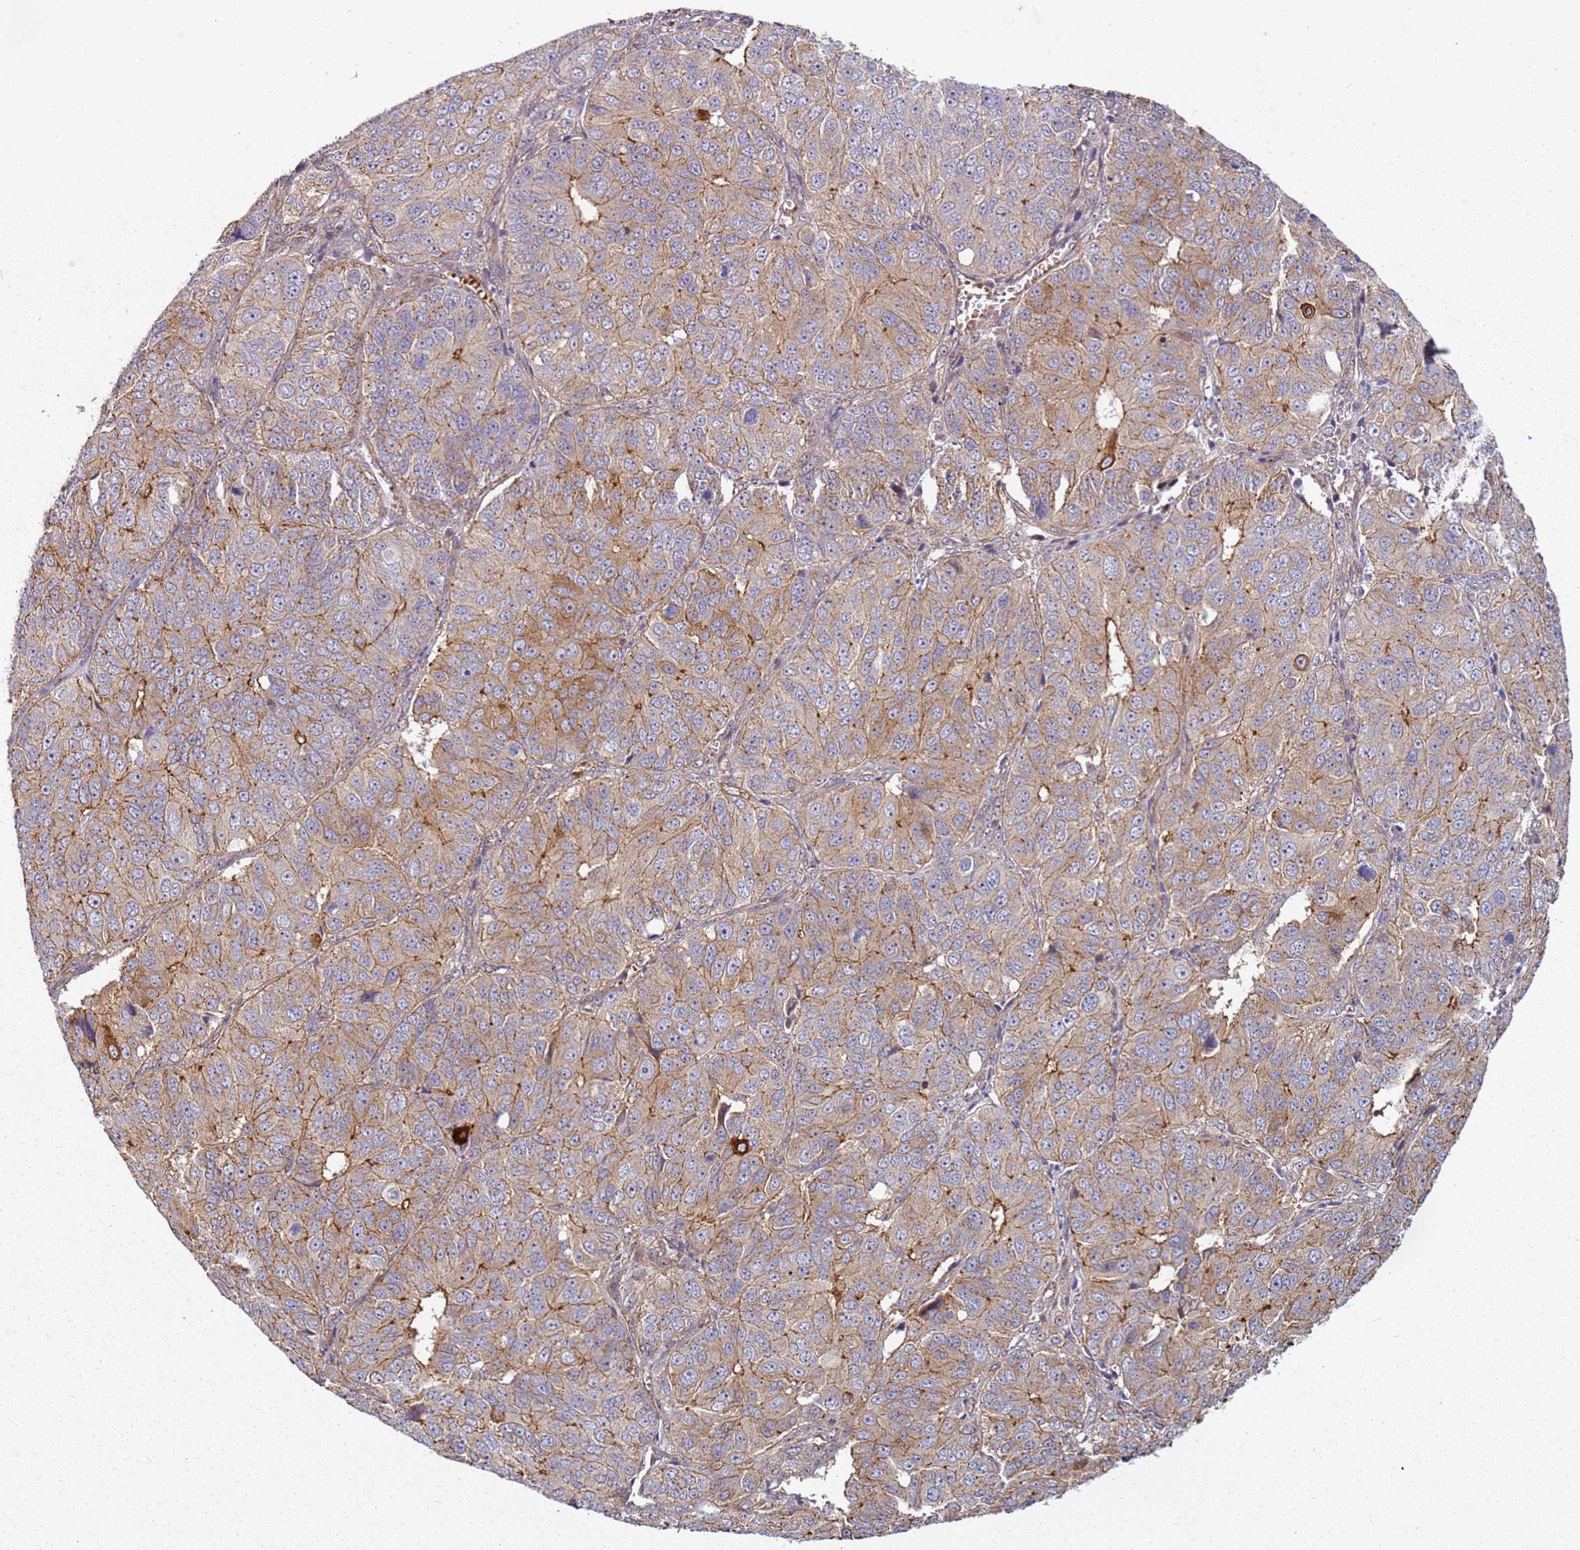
{"staining": {"intensity": "weak", "quantity": ">75%", "location": "cytoplasmic/membranous"}, "tissue": "ovarian cancer", "cell_type": "Tumor cells", "image_type": "cancer", "snomed": [{"axis": "morphology", "description": "Carcinoma, endometroid"}, {"axis": "topography", "description": "Ovary"}], "caption": "Immunohistochemistry of ovarian endometroid carcinoma displays low levels of weak cytoplasmic/membranous positivity in approximately >75% of tumor cells.", "gene": "C2CD4B", "patient": {"sex": "female", "age": 51}}